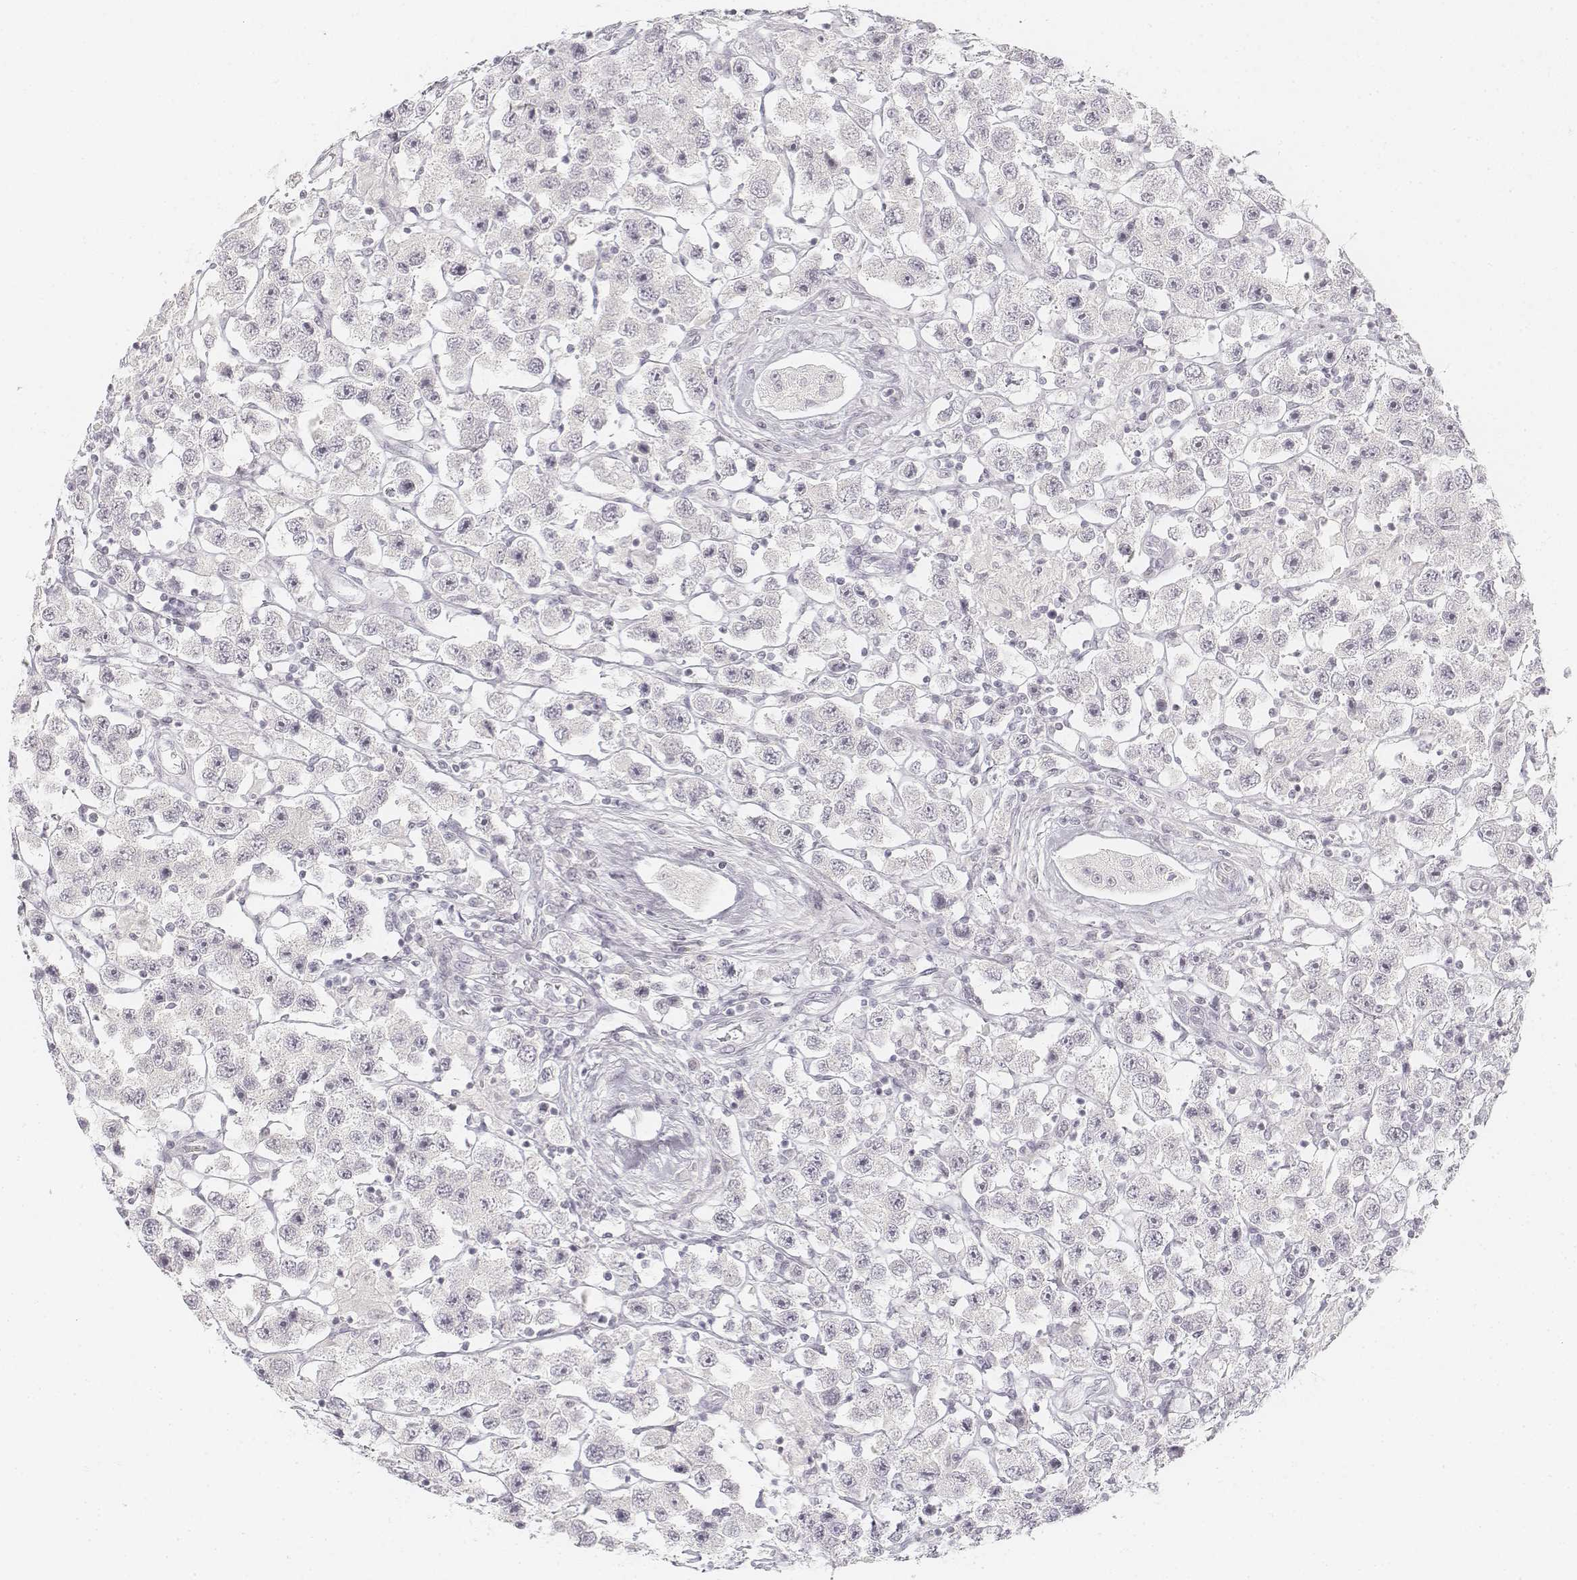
{"staining": {"intensity": "negative", "quantity": "none", "location": "none"}, "tissue": "testis cancer", "cell_type": "Tumor cells", "image_type": "cancer", "snomed": [{"axis": "morphology", "description": "Seminoma, NOS"}, {"axis": "topography", "description": "Testis"}], "caption": "Immunohistochemistry micrograph of neoplastic tissue: seminoma (testis) stained with DAB exhibits no significant protein positivity in tumor cells.", "gene": "KRT25", "patient": {"sex": "male", "age": 45}}